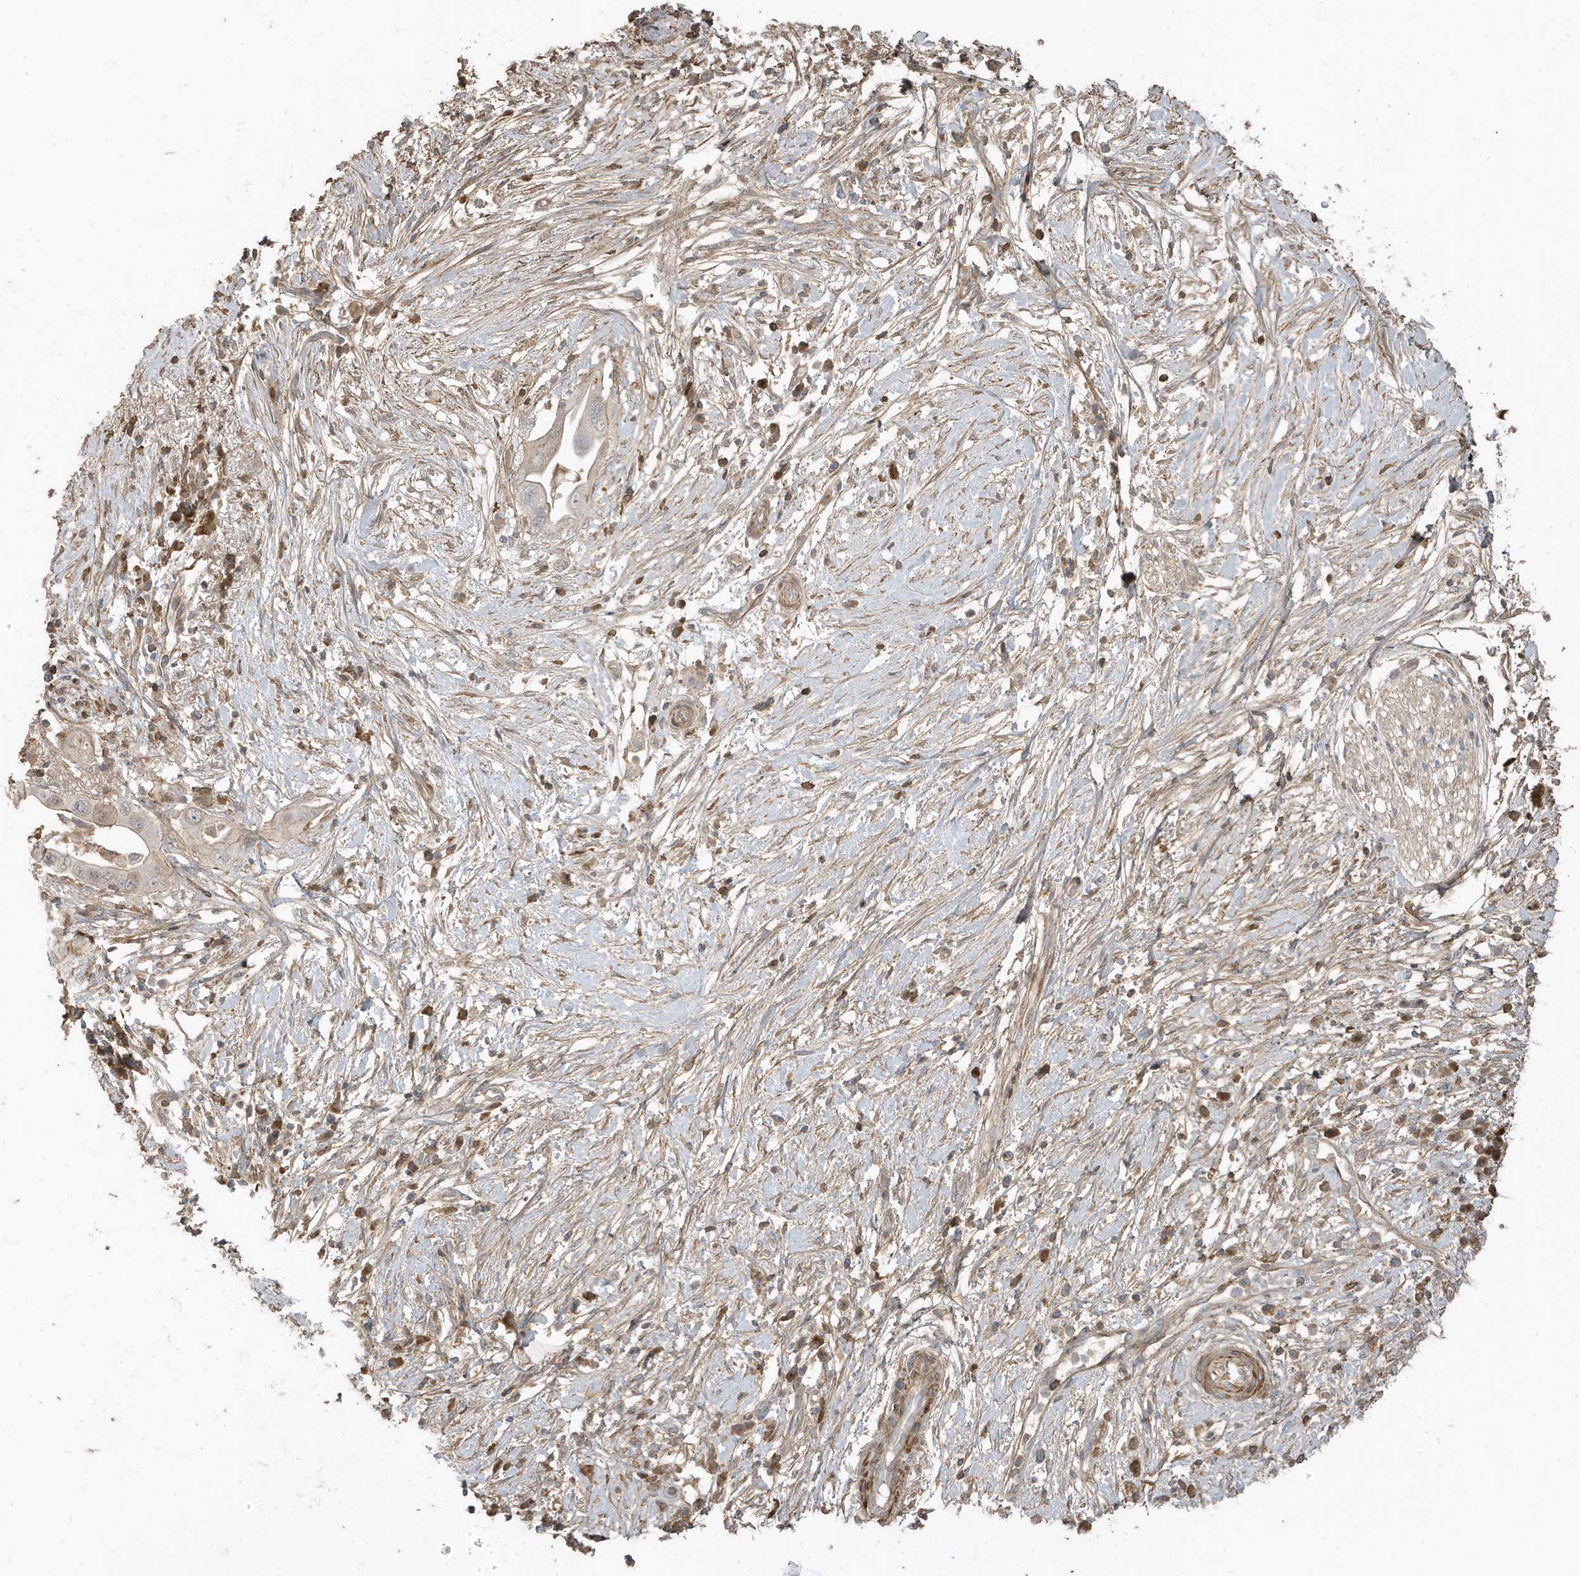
{"staining": {"intensity": "moderate", "quantity": "<25%", "location": "cytoplasmic/membranous"}, "tissue": "pancreatic cancer", "cell_type": "Tumor cells", "image_type": "cancer", "snomed": [{"axis": "morphology", "description": "Adenocarcinoma, NOS"}, {"axis": "topography", "description": "Pancreas"}], "caption": "Immunohistochemical staining of pancreatic adenocarcinoma reveals low levels of moderate cytoplasmic/membranous protein positivity in approximately <25% of tumor cells. Using DAB (brown) and hematoxylin (blue) stains, captured at high magnification using brightfield microscopy.", "gene": "PRRT3", "patient": {"sex": "male", "age": 68}}